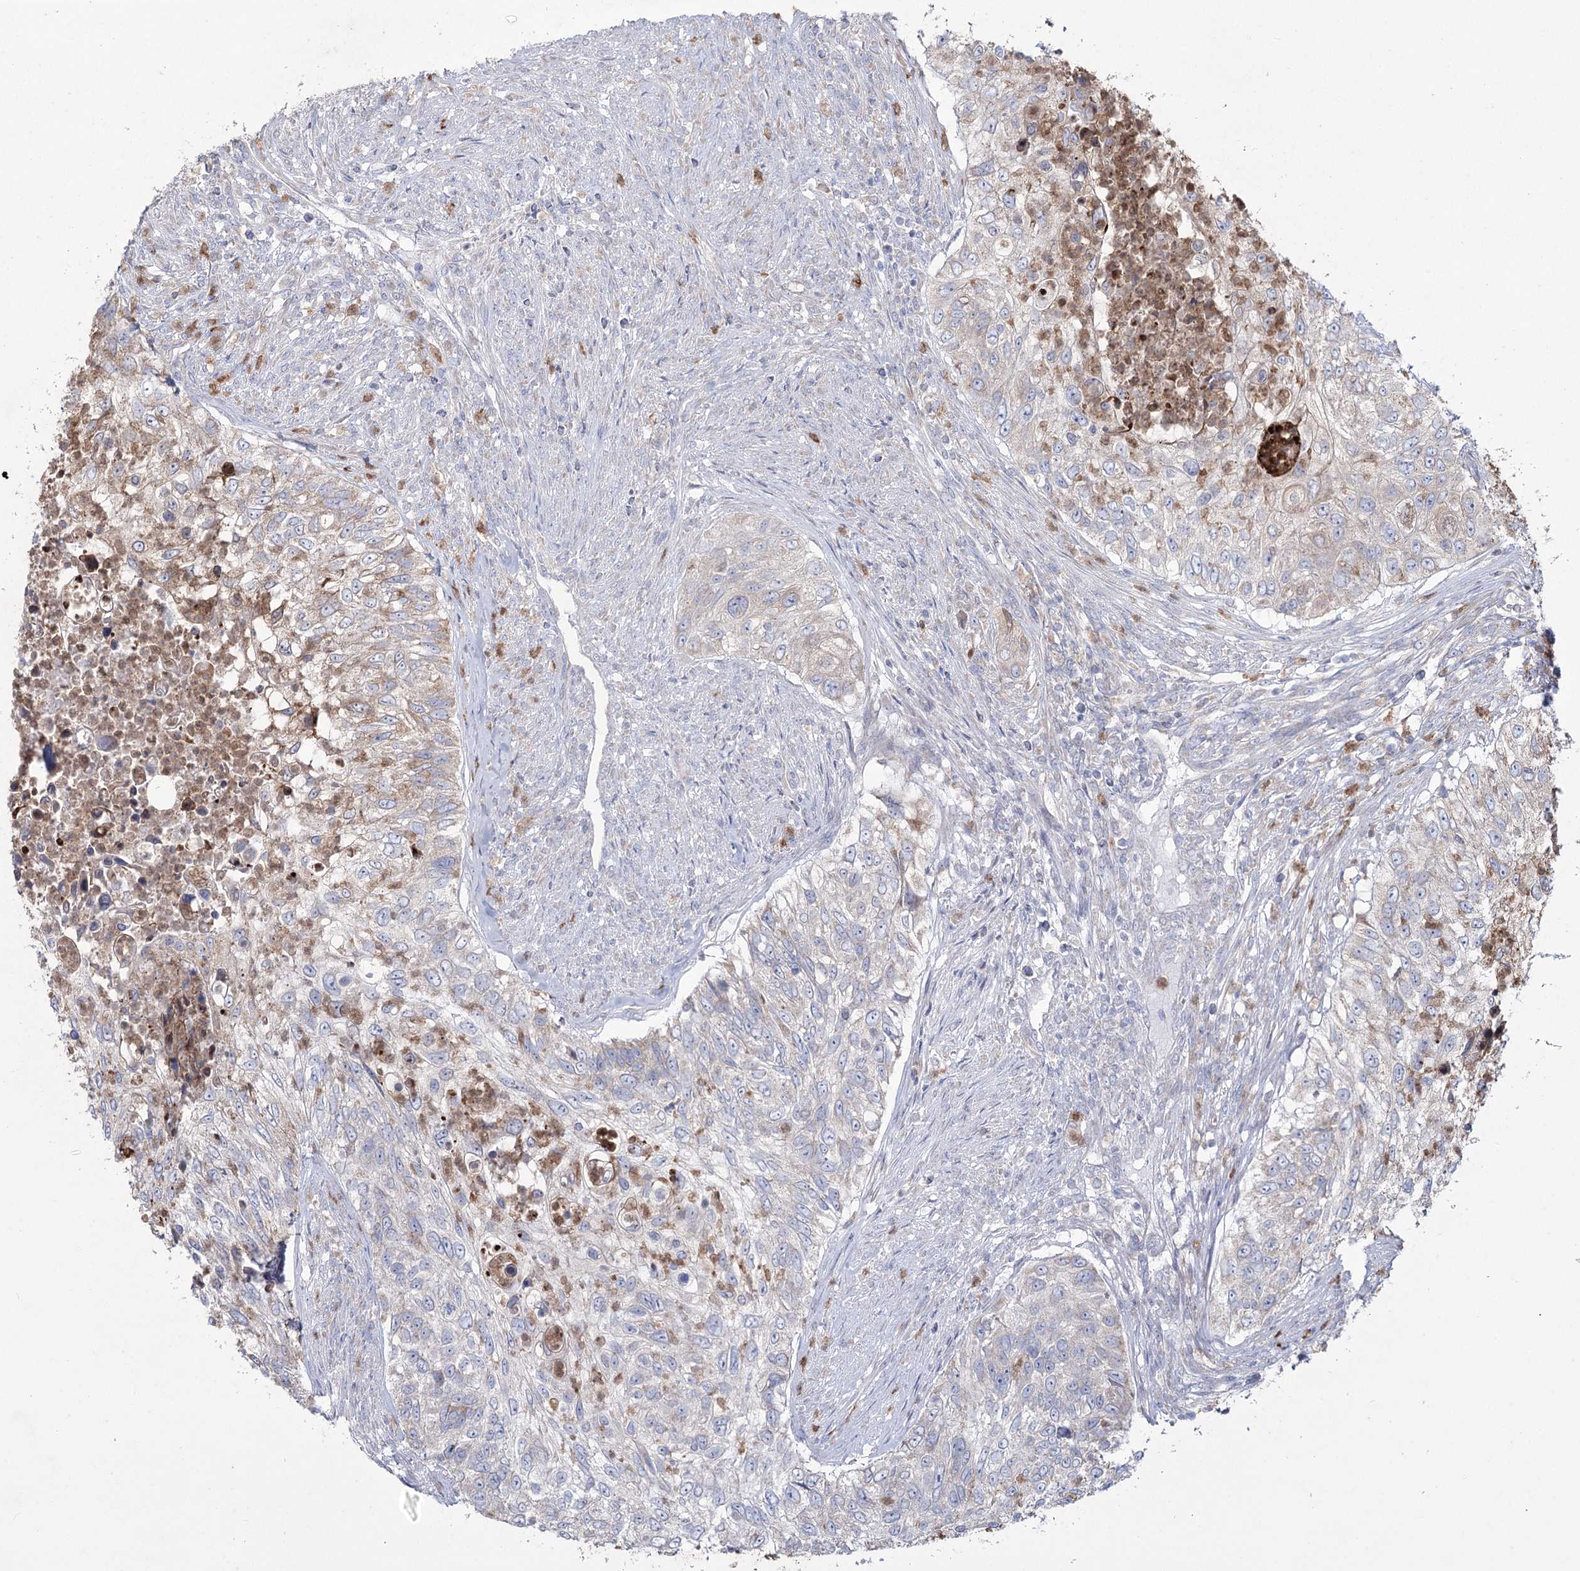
{"staining": {"intensity": "negative", "quantity": "none", "location": "none"}, "tissue": "urothelial cancer", "cell_type": "Tumor cells", "image_type": "cancer", "snomed": [{"axis": "morphology", "description": "Urothelial carcinoma, High grade"}, {"axis": "topography", "description": "Urinary bladder"}], "caption": "A high-resolution photomicrograph shows IHC staining of urothelial cancer, which displays no significant staining in tumor cells.", "gene": "NIPAL4", "patient": {"sex": "female", "age": 60}}